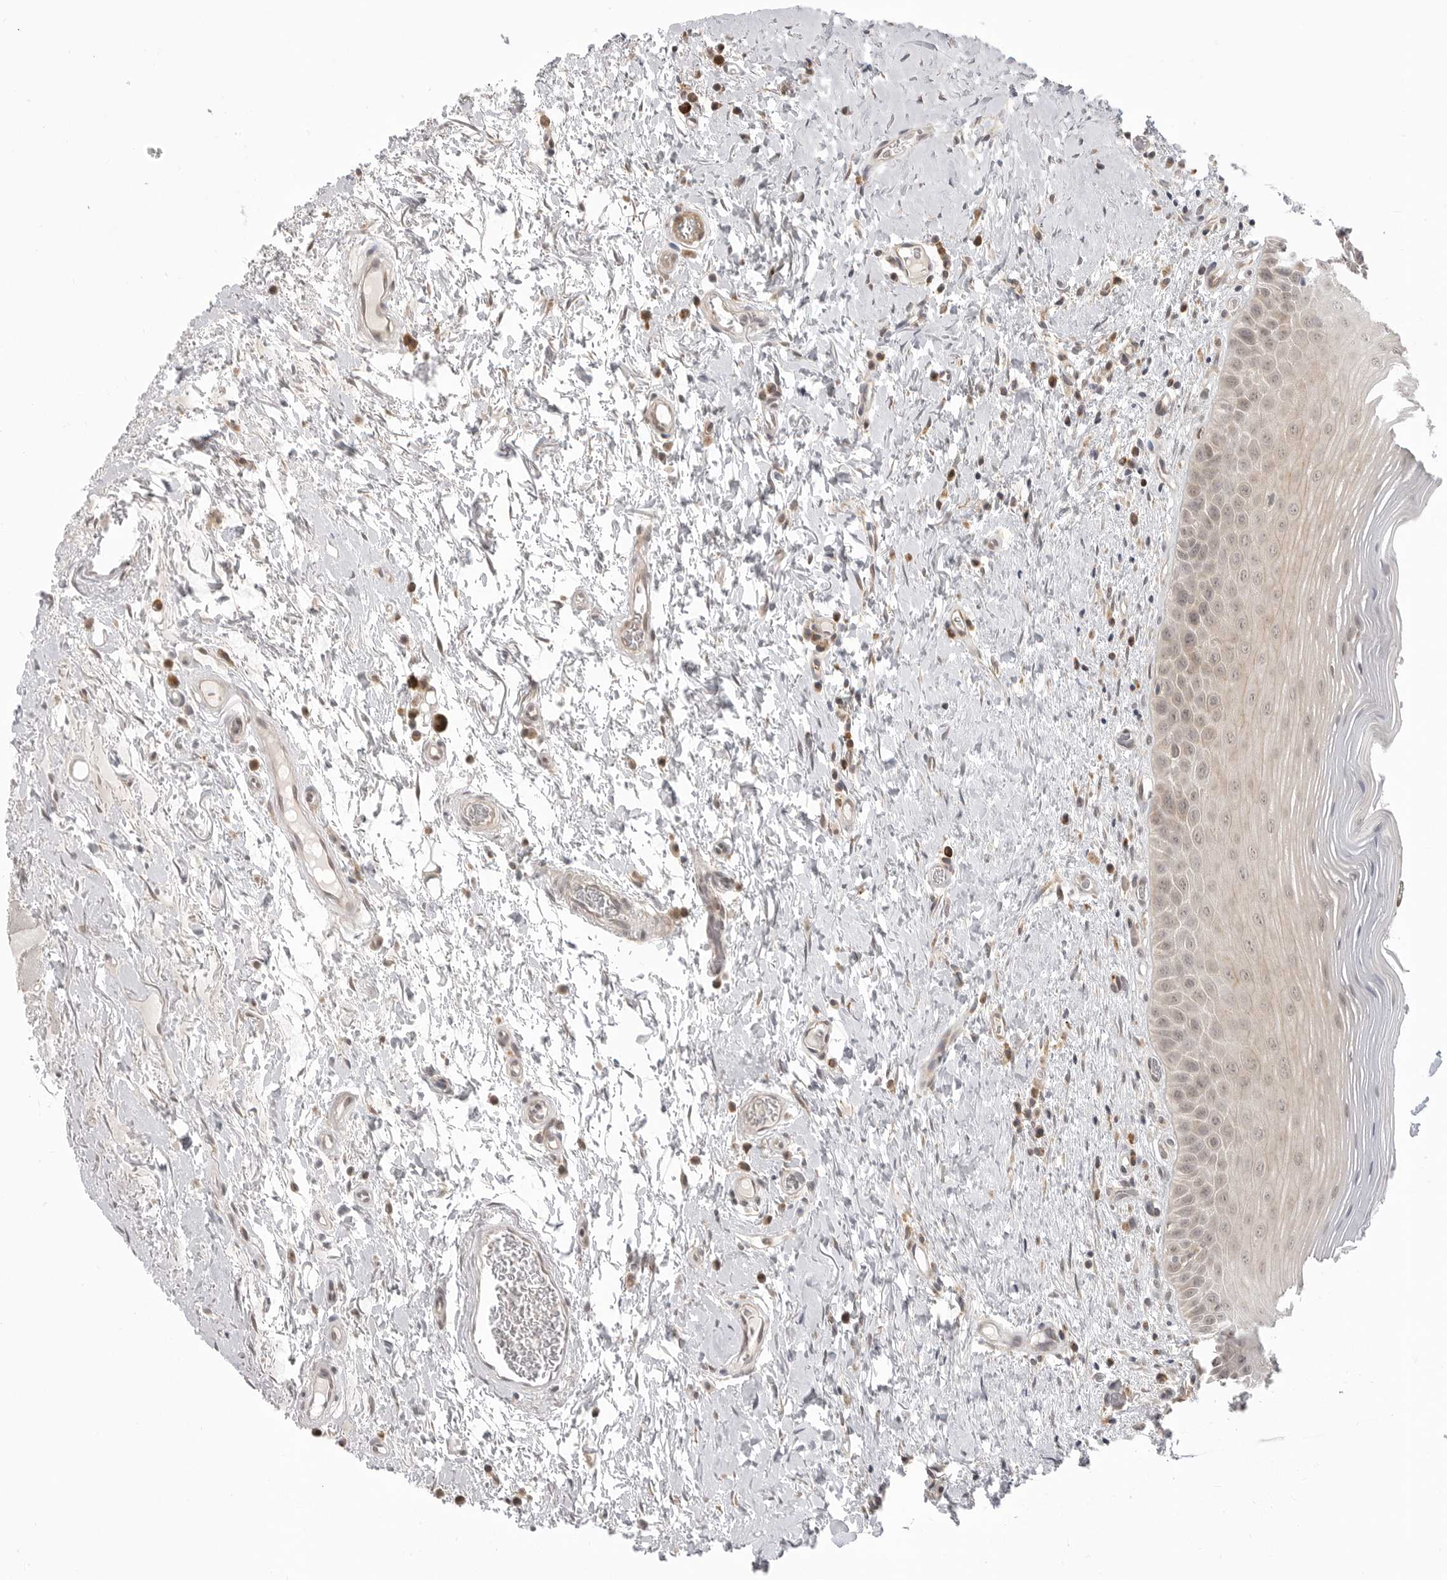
{"staining": {"intensity": "weak", "quantity": "25%-75%", "location": "cytoplasmic/membranous,nuclear"}, "tissue": "oral mucosa", "cell_type": "Squamous epithelial cells", "image_type": "normal", "snomed": [{"axis": "morphology", "description": "Normal tissue, NOS"}, {"axis": "topography", "description": "Oral tissue"}], "caption": "Immunohistochemical staining of normal oral mucosa demonstrates 25%-75% levels of weak cytoplasmic/membranous,nuclear protein expression in approximately 25%-75% of squamous epithelial cells. Nuclei are stained in blue.", "gene": "KALRN", "patient": {"sex": "male", "age": 82}}